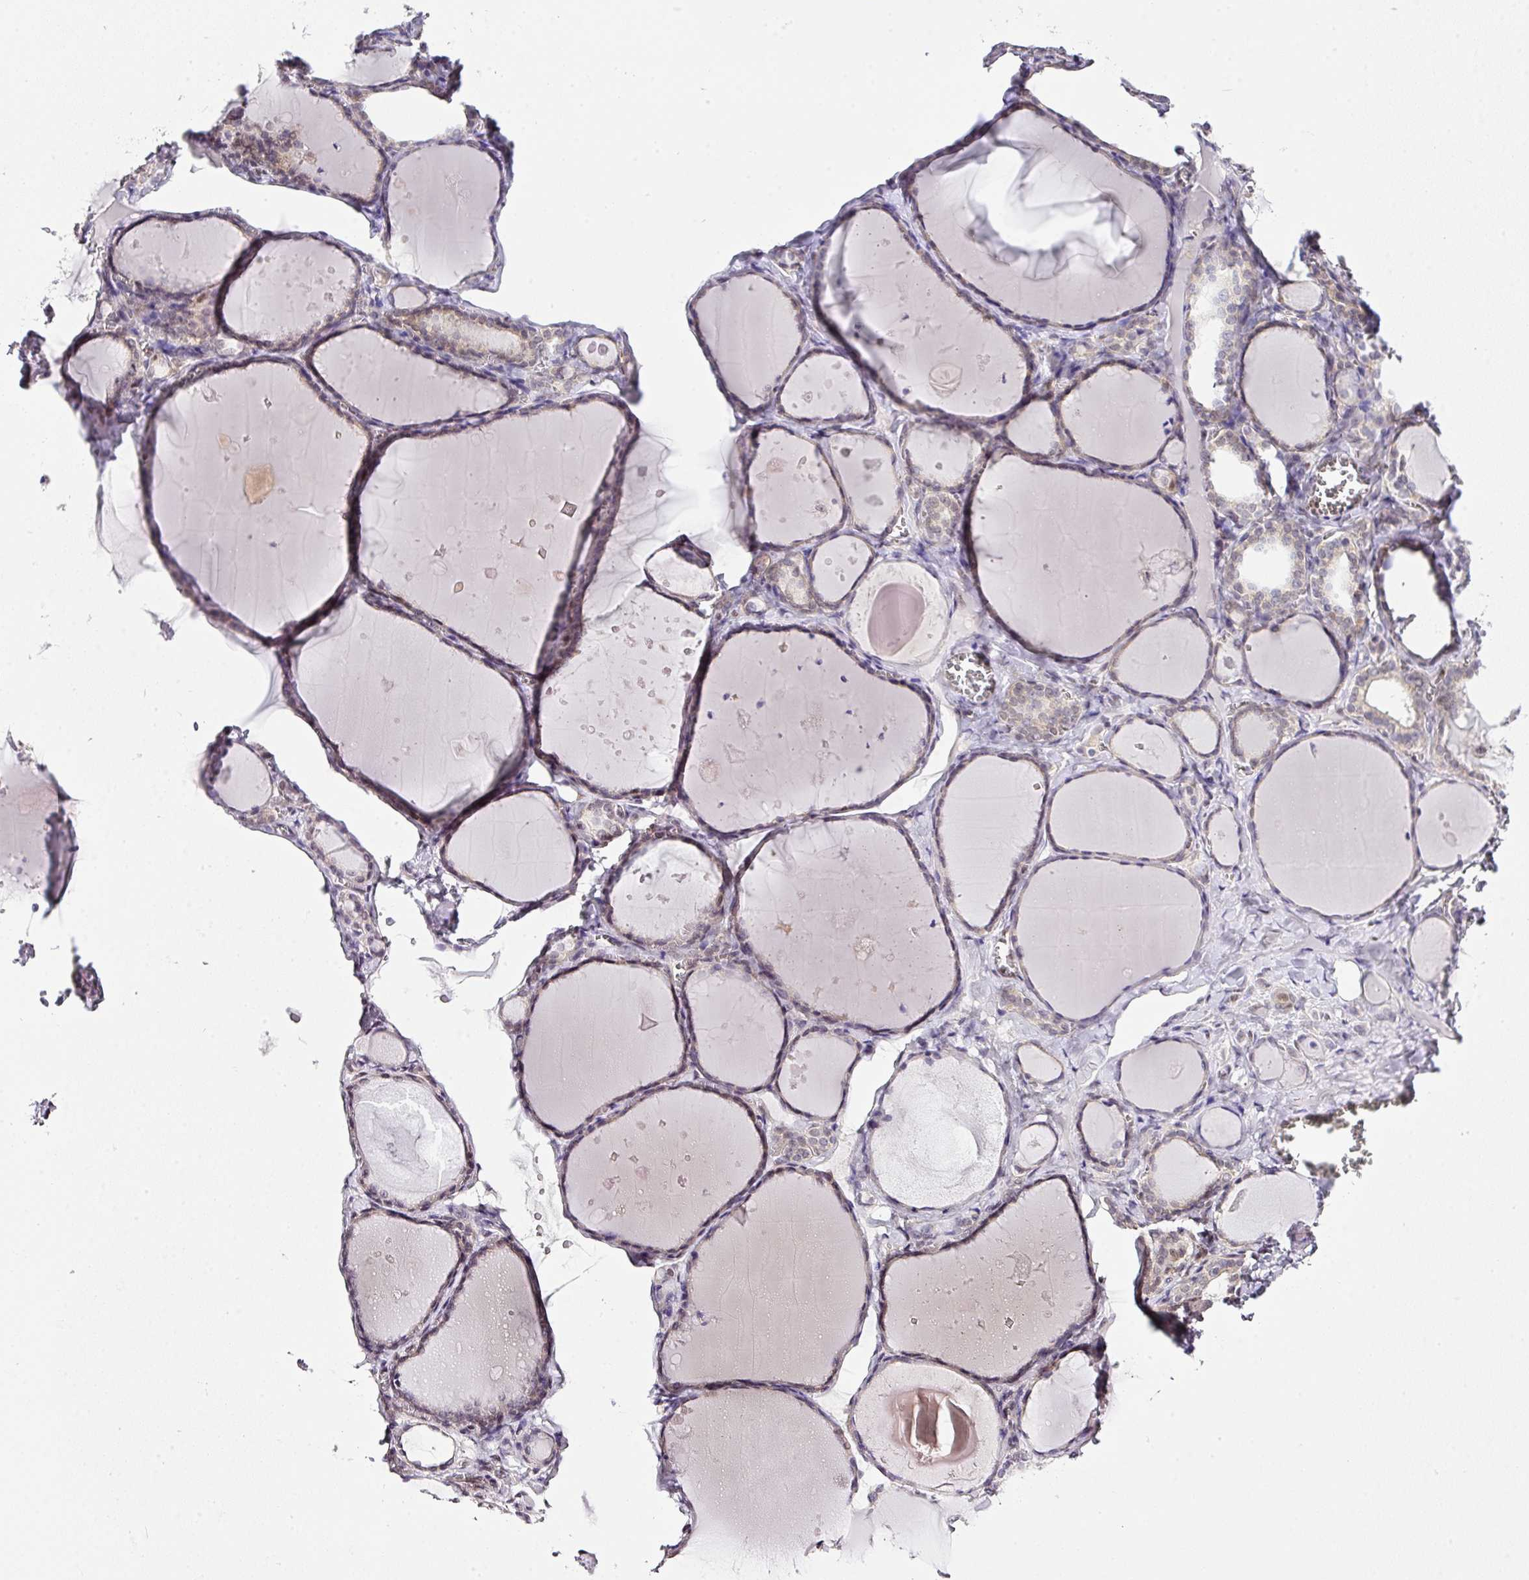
{"staining": {"intensity": "weak", "quantity": "25%-75%", "location": "nuclear"}, "tissue": "thyroid gland", "cell_type": "Glandular cells", "image_type": "normal", "snomed": [{"axis": "morphology", "description": "Normal tissue, NOS"}, {"axis": "topography", "description": "Thyroid gland"}], "caption": "An IHC histopathology image of benign tissue is shown. Protein staining in brown shows weak nuclear positivity in thyroid gland within glandular cells. (Stains: DAB (3,3'-diaminobenzidine) in brown, nuclei in blue, Microscopy: brightfield microscopy at high magnification).", "gene": "FAM32A", "patient": {"sex": "female", "age": 42}}